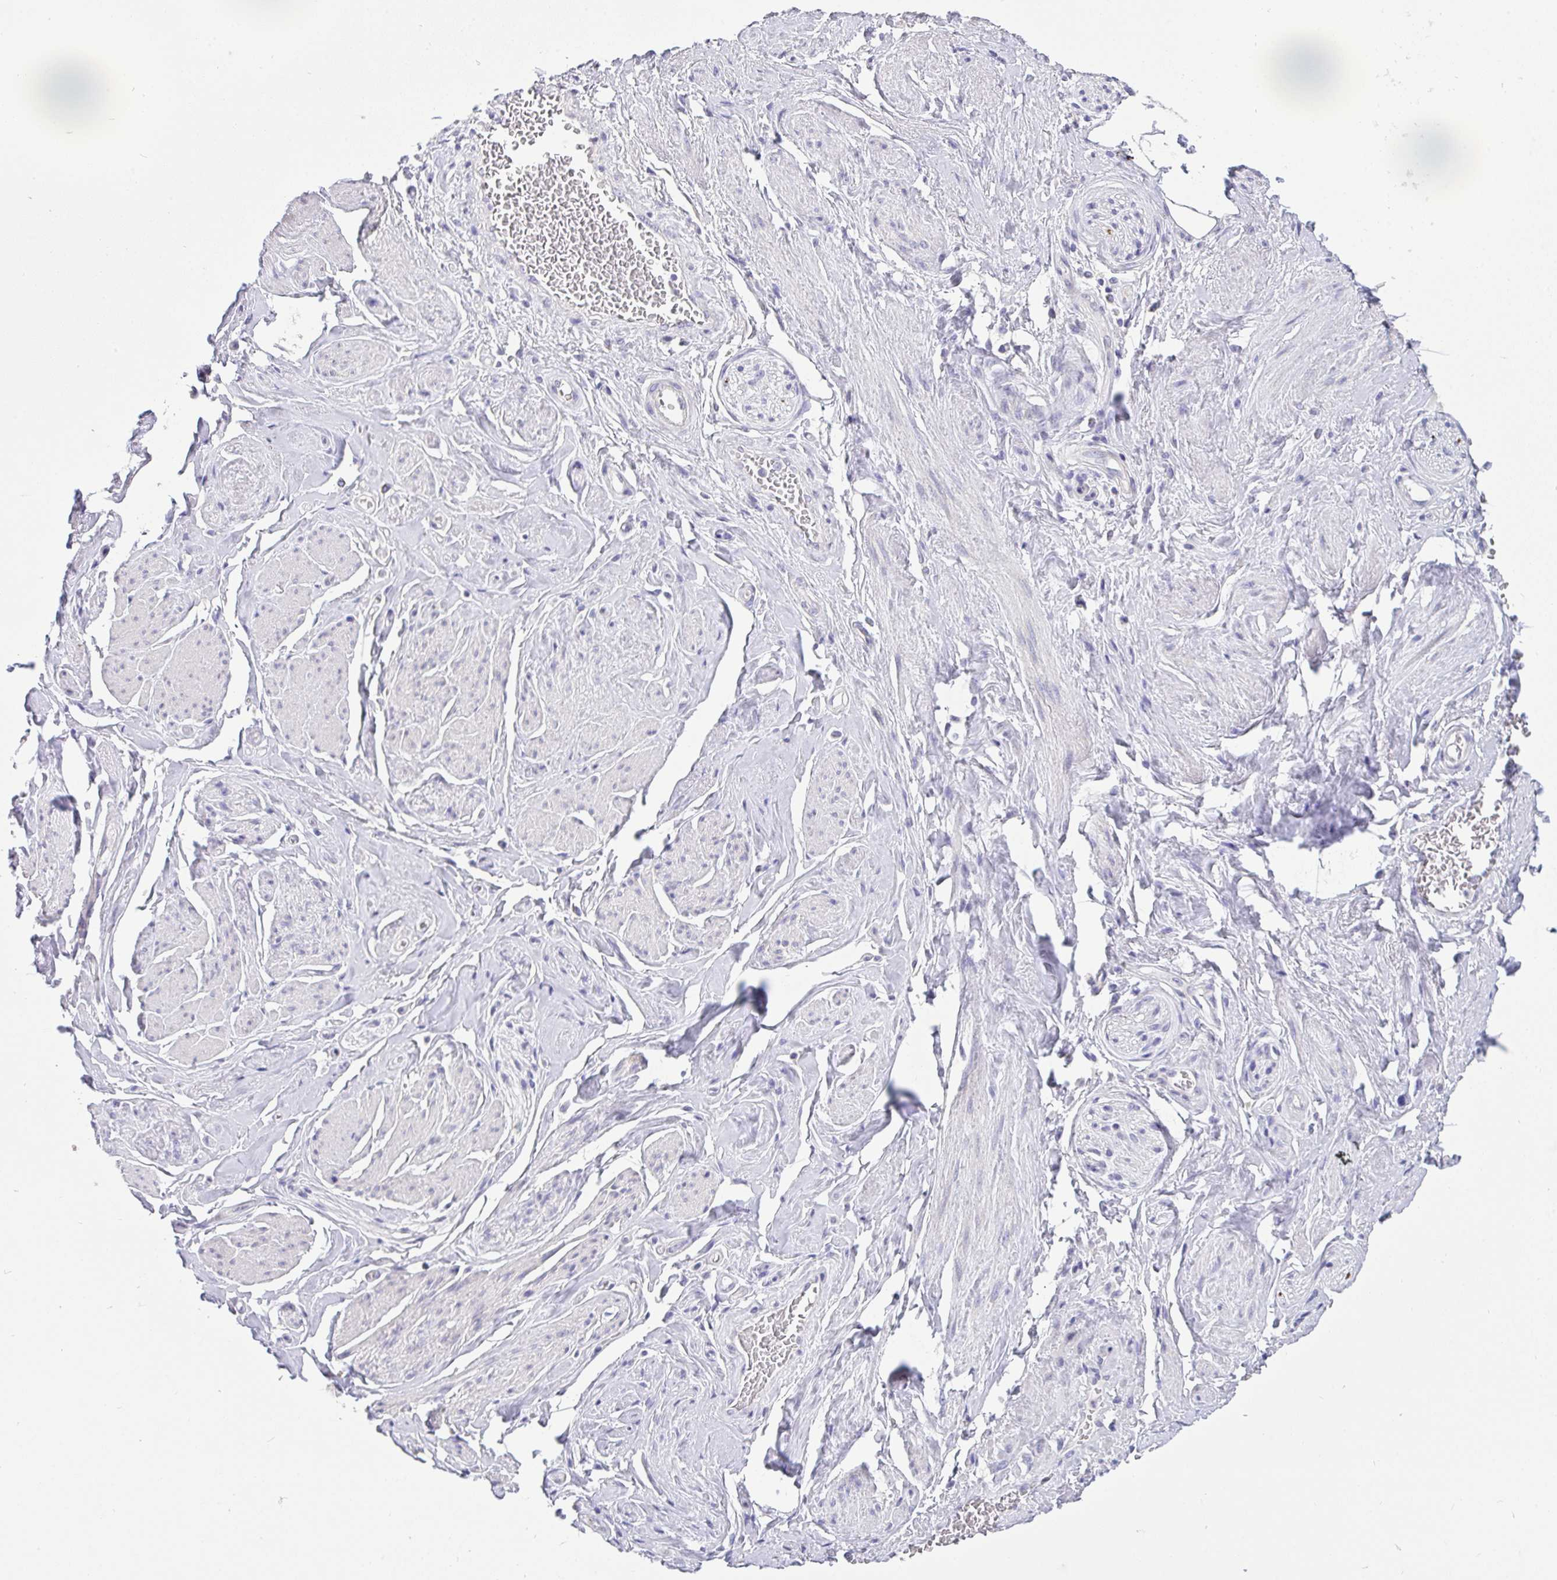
{"staining": {"intensity": "negative", "quantity": "none", "location": "none"}, "tissue": "soft tissue", "cell_type": "Fibroblasts", "image_type": "normal", "snomed": [{"axis": "morphology", "description": "Normal tissue, NOS"}, {"axis": "topography", "description": "Vagina"}, {"axis": "topography", "description": "Peripheral nerve tissue"}], "caption": "The IHC histopathology image has no significant staining in fibroblasts of soft tissue.", "gene": "VGLL3", "patient": {"sex": "female", "age": 71}}